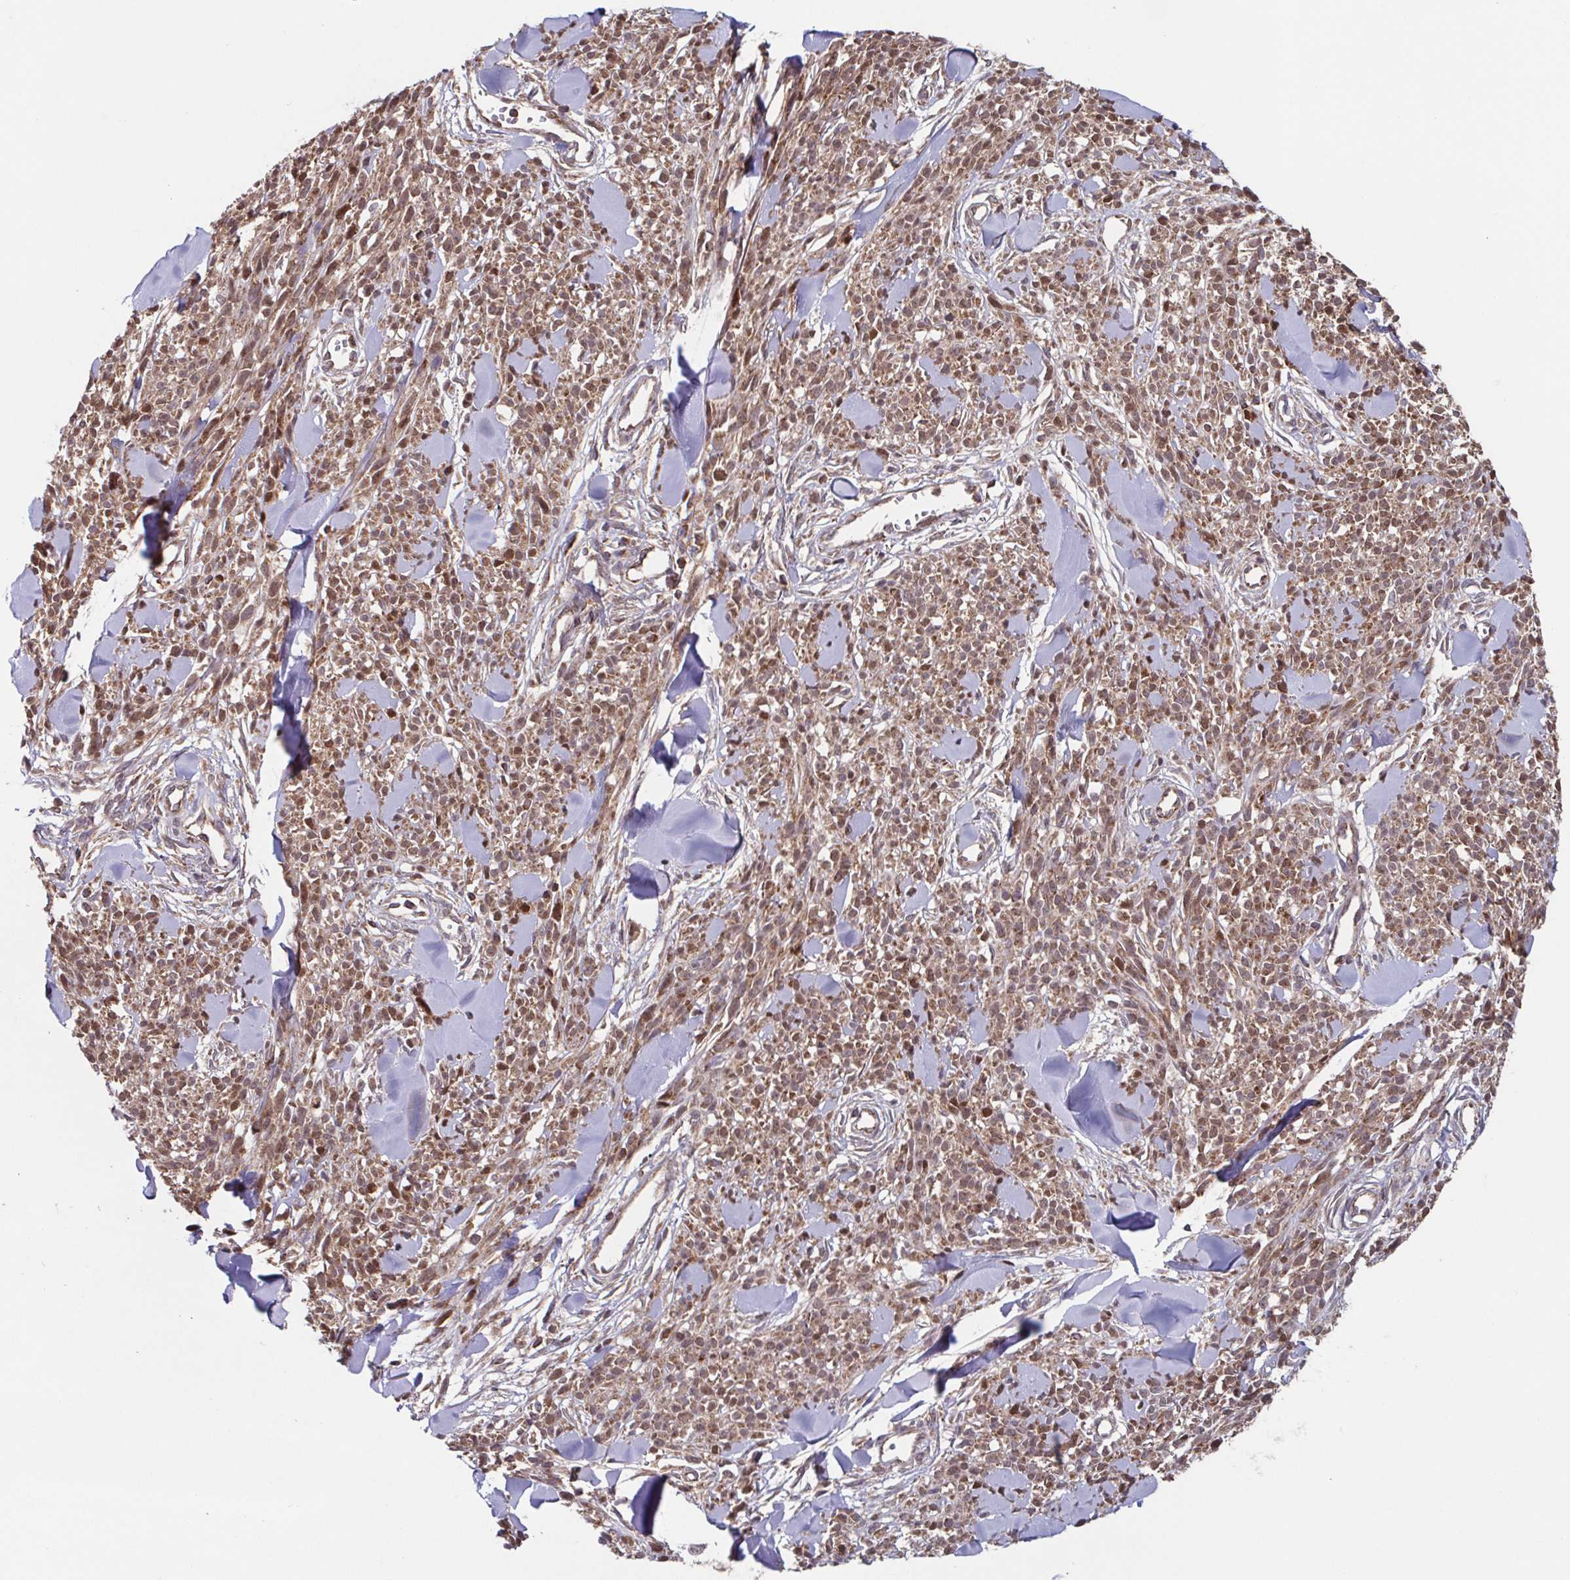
{"staining": {"intensity": "moderate", "quantity": ">75%", "location": "cytoplasmic/membranous,nuclear"}, "tissue": "melanoma", "cell_type": "Tumor cells", "image_type": "cancer", "snomed": [{"axis": "morphology", "description": "Malignant melanoma, NOS"}, {"axis": "topography", "description": "Skin"}, {"axis": "topography", "description": "Skin of trunk"}], "caption": "Human melanoma stained with a brown dye exhibits moderate cytoplasmic/membranous and nuclear positive expression in approximately >75% of tumor cells.", "gene": "TTC19", "patient": {"sex": "male", "age": 74}}